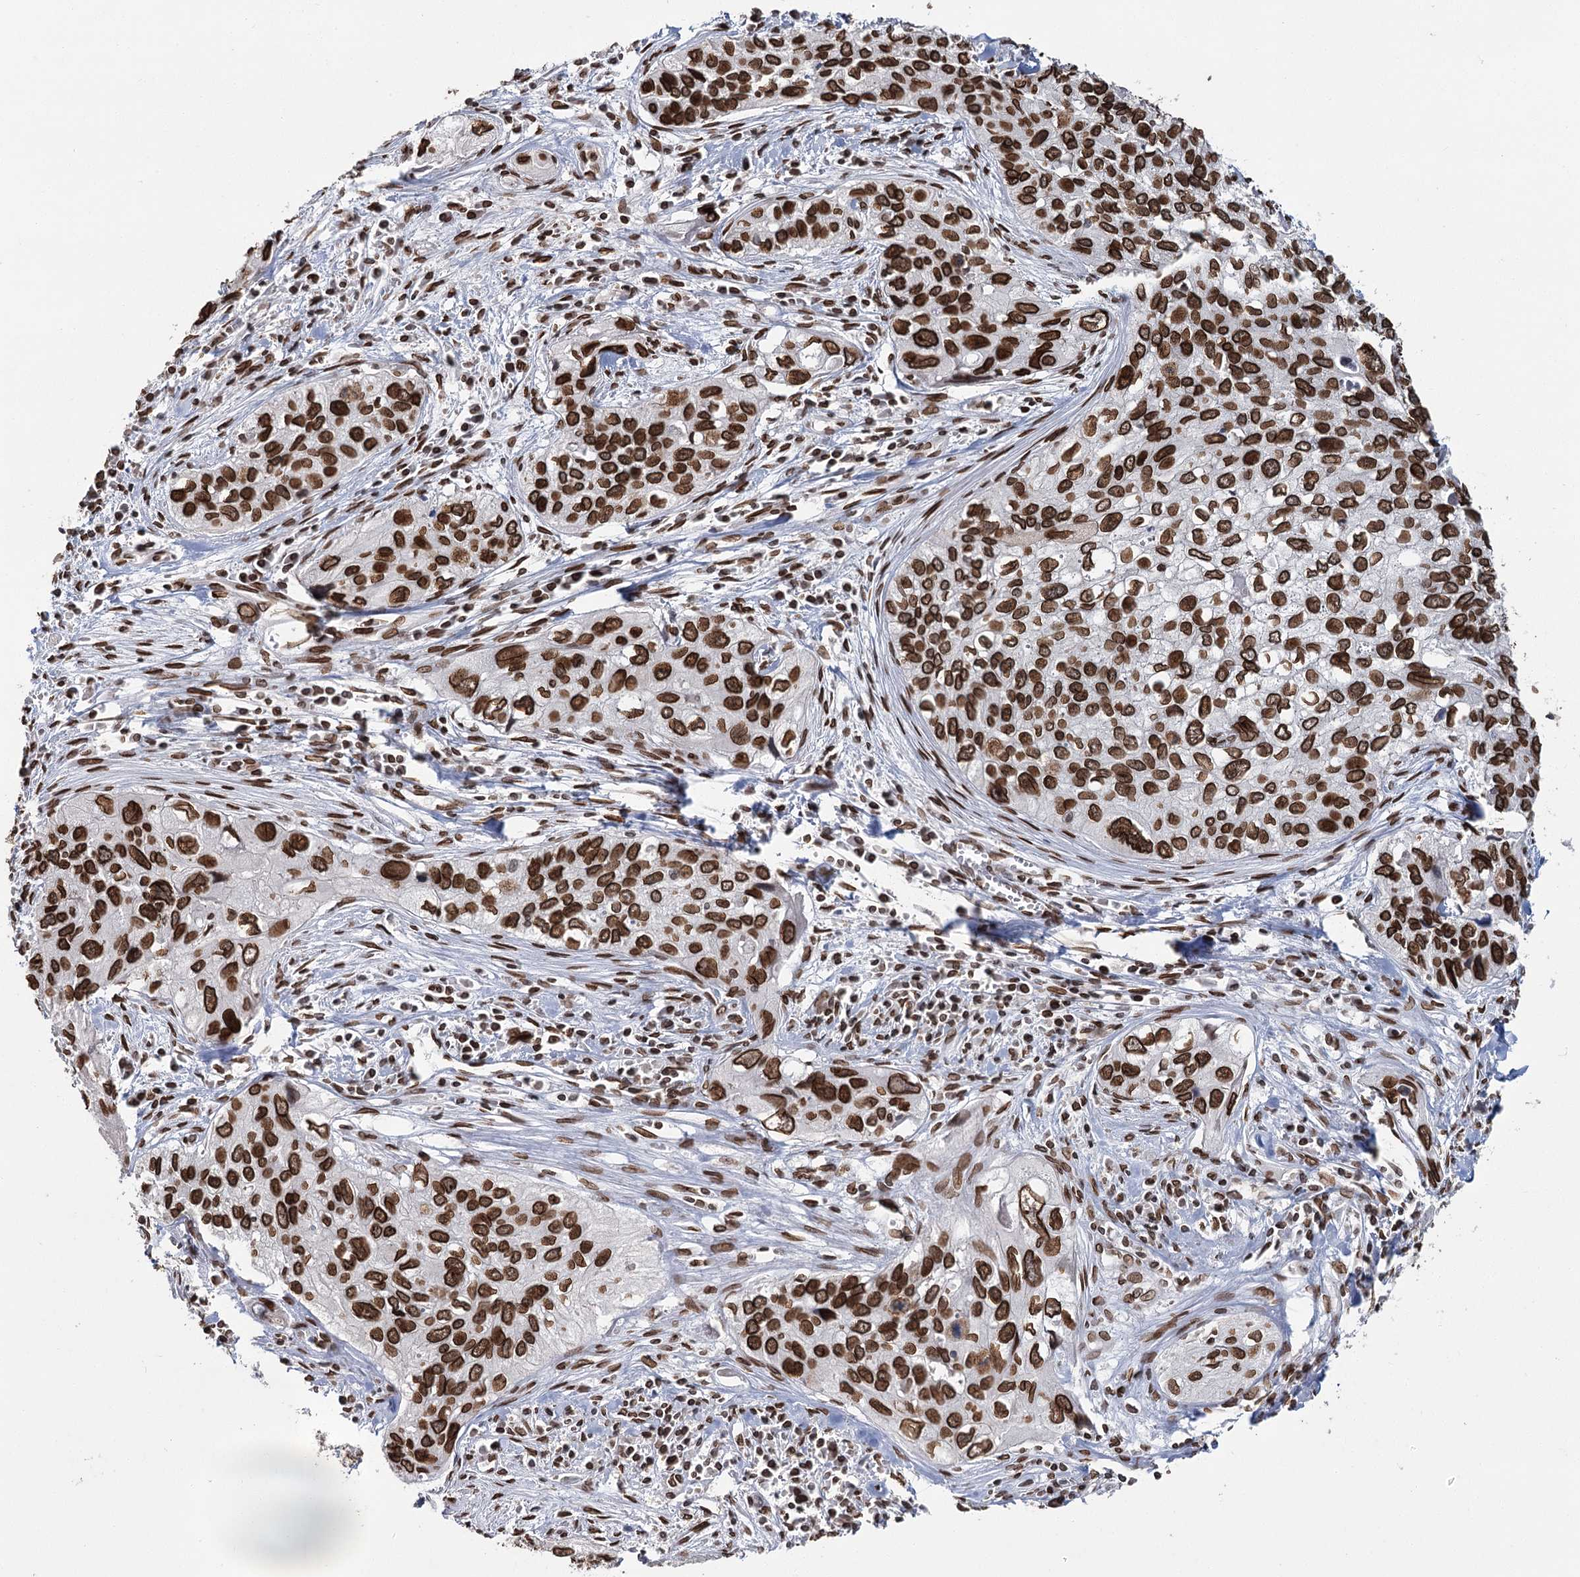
{"staining": {"intensity": "strong", "quantity": ">75%", "location": "cytoplasmic/membranous,nuclear"}, "tissue": "cervical cancer", "cell_type": "Tumor cells", "image_type": "cancer", "snomed": [{"axis": "morphology", "description": "Squamous cell carcinoma, NOS"}, {"axis": "topography", "description": "Cervix"}], "caption": "A high-resolution micrograph shows immunohistochemistry (IHC) staining of cervical squamous cell carcinoma, which shows strong cytoplasmic/membranous and nuclear positivity in approximately >75% of tumor cells.", "gene": "KIAA0930", "patient": {"sex": "female", "age": 55}}